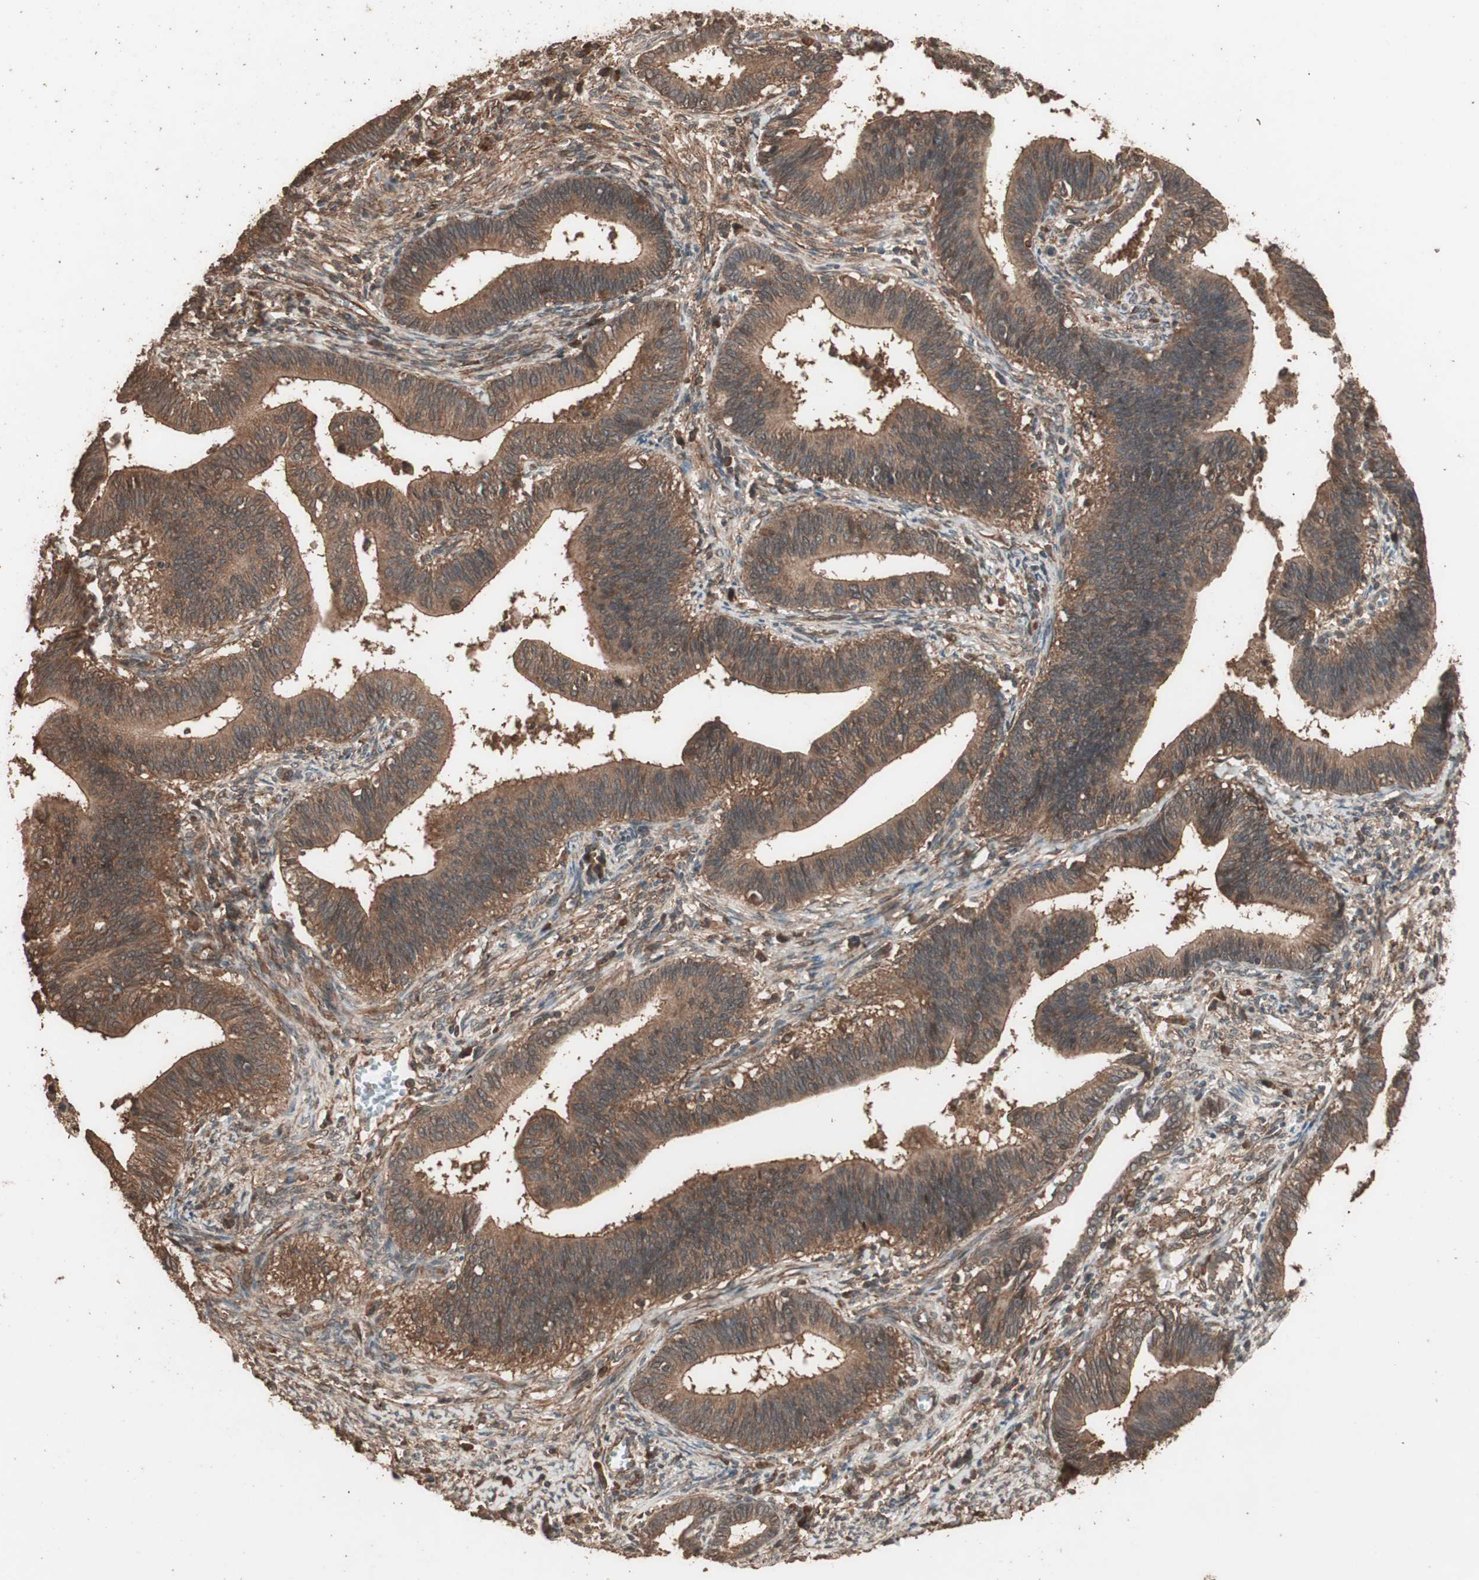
{"staining": {"intensity": "moderate", "quantity": ">75%", "location": "cytoplasmic/membranous"}, "tissue": "cervical cancer", "cell_type": "Tumor cells", "image_type": "cancer", "snomed": [{"axis": "morphology", "description": "Adenocarcinoma, NOS"}, {"axis": "topography", "description": "Cervix"}], "caption": "Immunohistochemical staining of human cervical cancer shows medium levels of moderate cytoplasmic/membranous protein staining in about >75% of tumor cells.", "gene": "CCN4", "patient": {"sex": "female", "age": 44}}